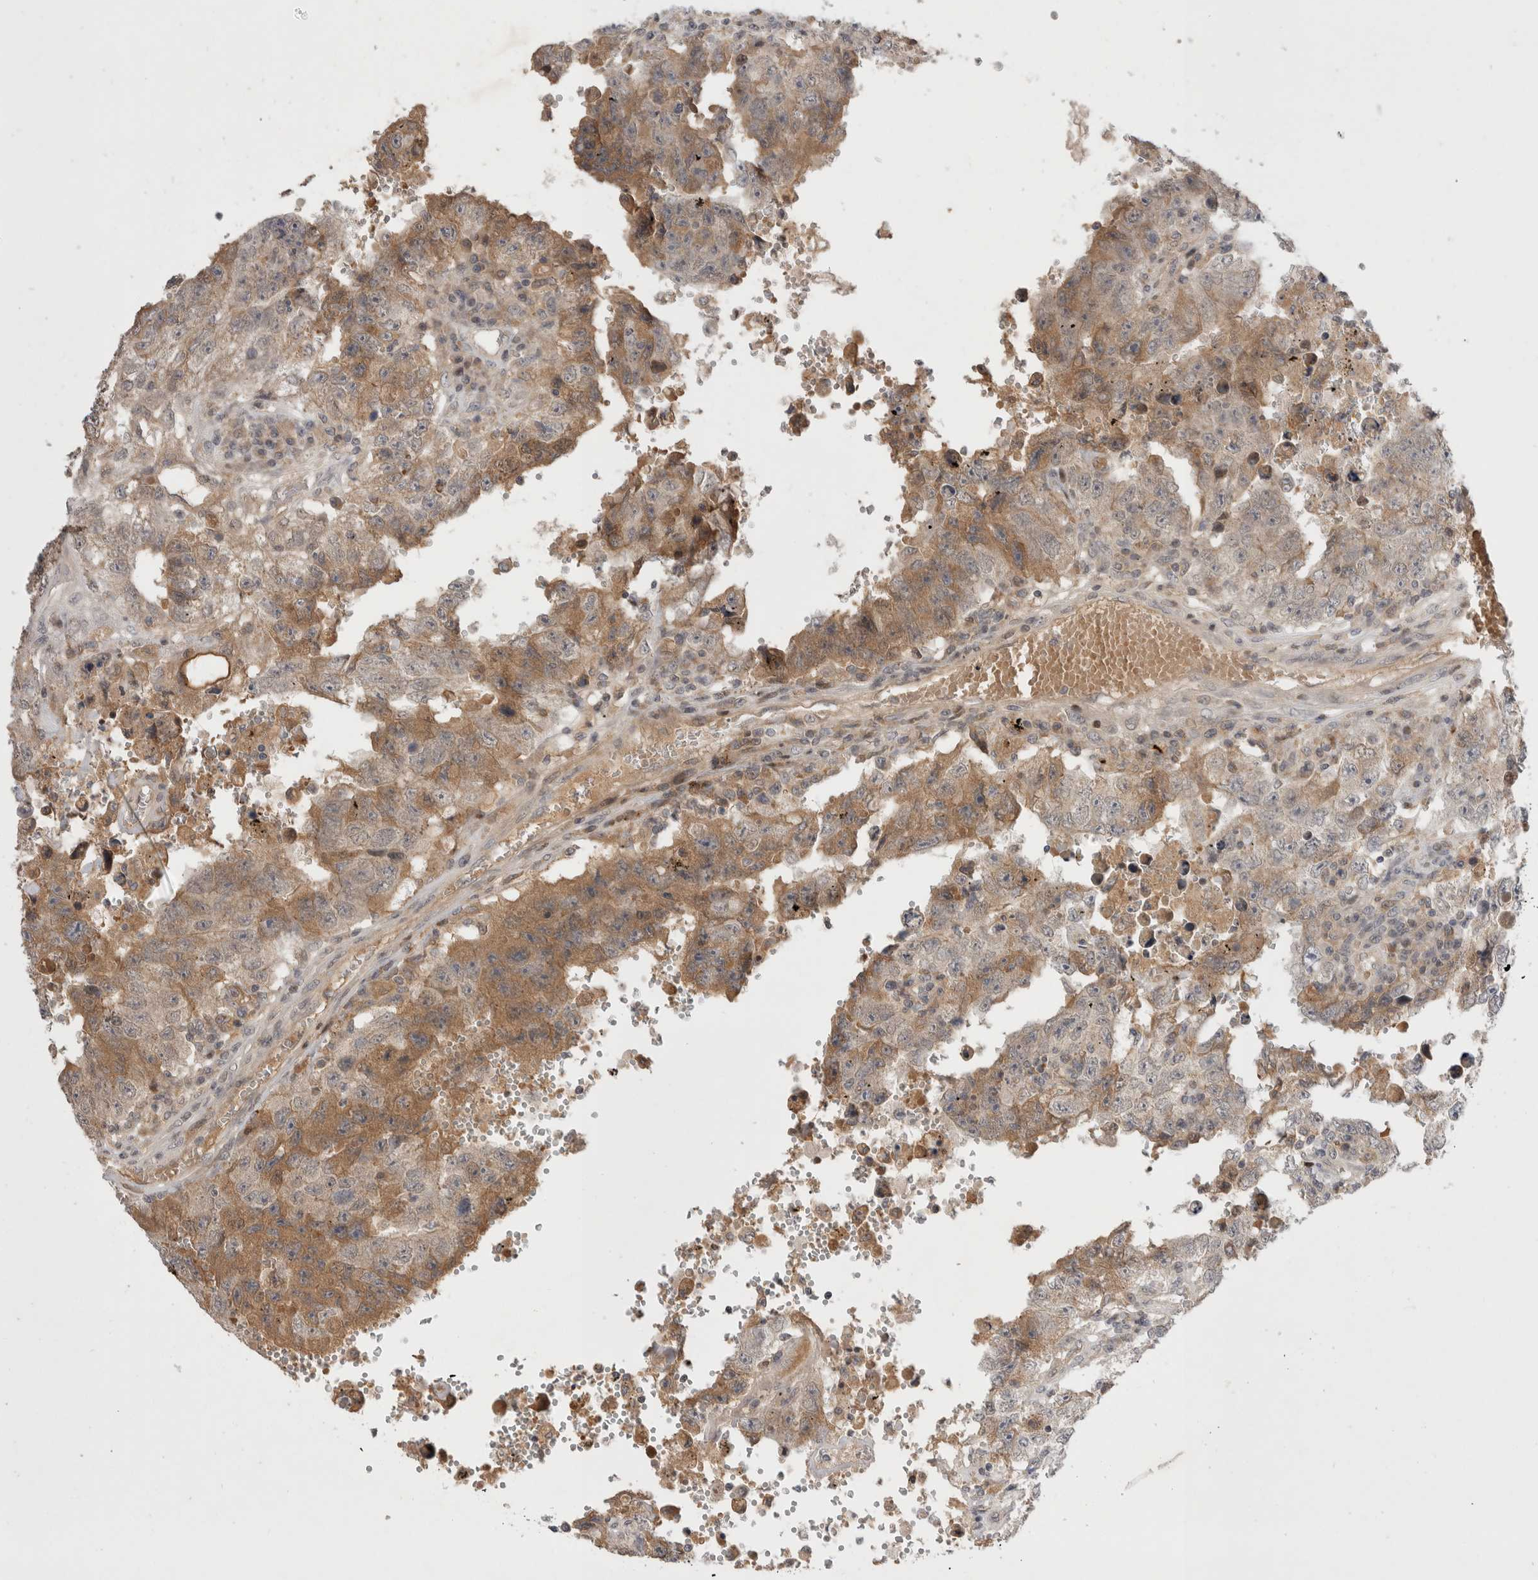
{"staining": {"intensity": "moderate", "quantity": ">75%", "location": "cytoplasmic/membranous"}, "tissue": "testis cancer", "cell_type": "Tumor cells", "image_type": "cancer", "snomed": [{"axis": "morphology", "description": "Carcinoma, Embryonal, NOS"}, {"axis": "topography", "description": "Testis"}], "caption": "Protein staining by IHC demonstrates moderate cytoplasmic/membranous positivity in about >75% of tumor cells in testis embryonal carcinoma.", "gene": "PLEKHM1", "patient": {"sex": "male", "age": 26}}